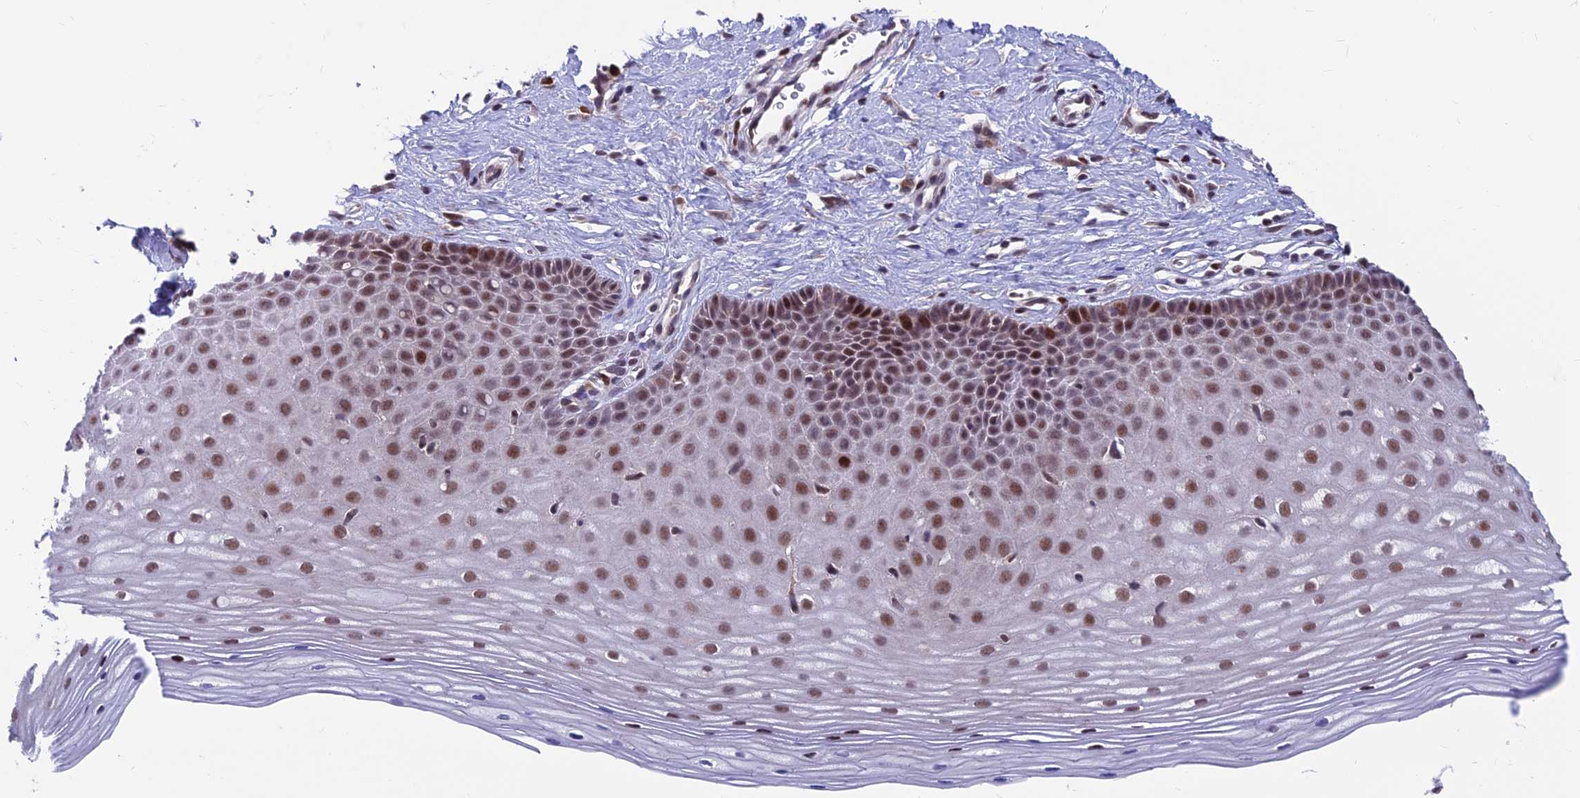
{"staining": {"intensity": "moderate", "quantity": ">75%", "location": "nuclear"}, "tissue": "cervix", "cell_type": "Glandular cells", "image_type": "normal", "snomed": [{"axis": "morphology", "description": "Normal tissue, NOS"}, {"axis": "topography", "description": "Cervix"}], "caption": "Cervix stained with DAB IHC shows medium levels of moderate nuclear expression in approximately >75% of glandular cells.", "gene": "KIAA1191", "patient": {"sex": "female", "age": 36}}